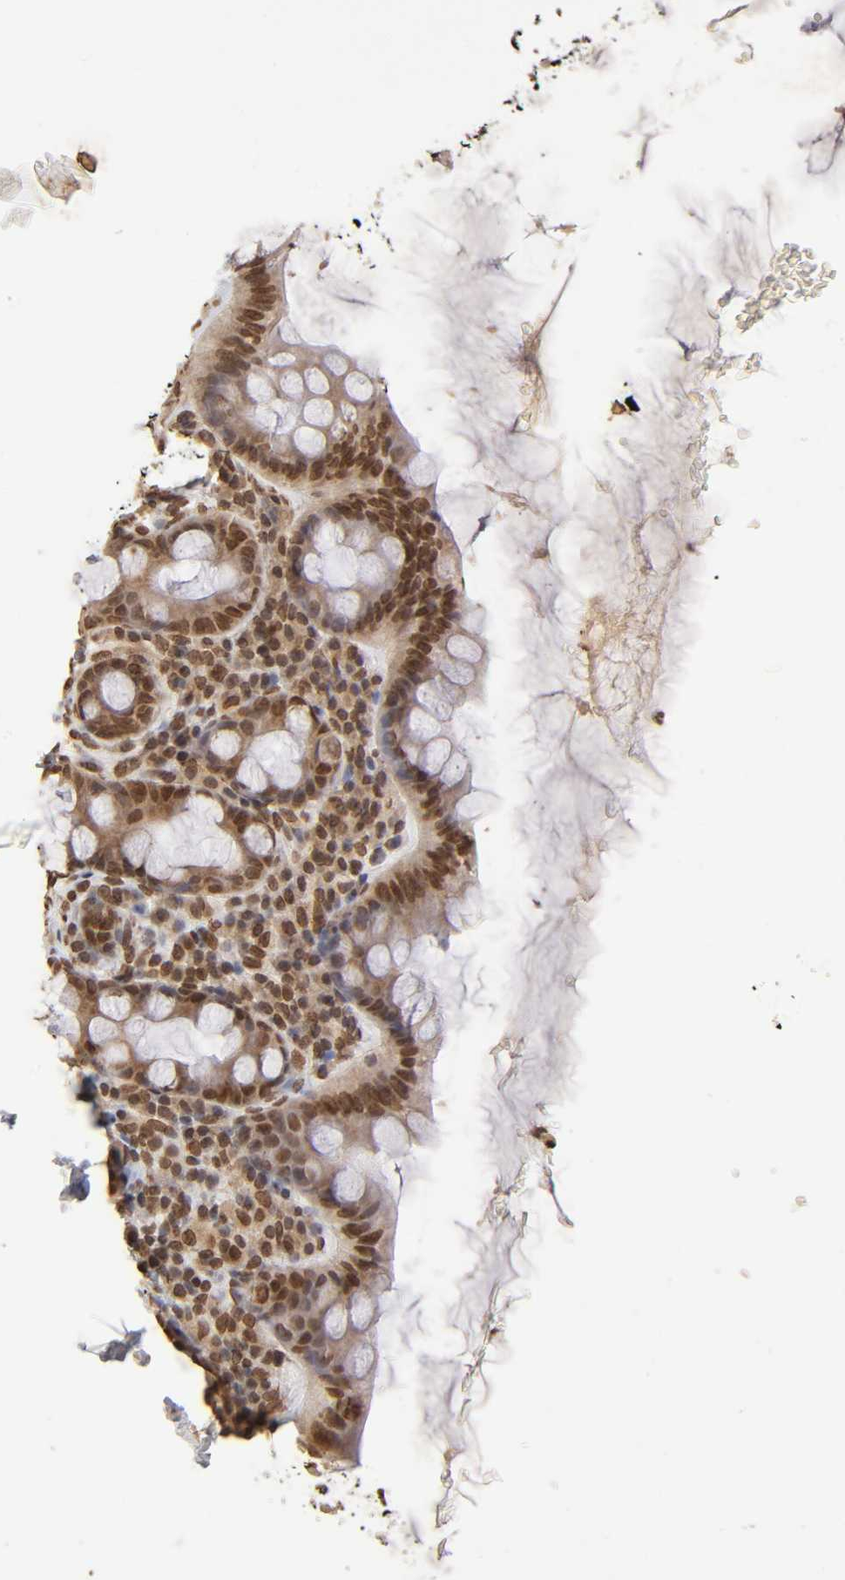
{"staining": {"intensity": "moderate", "quantity": ">75%", "location": "cytoplasmic/membranous,nuclear"}, "tissue": "rectum", "cell_type": "Glandular cells", "image_type": "normal", "snomed": [{"axis": "morphology", "description": "Normal tissue, NOS"}, {"axis": "topography", "description": "Rectum"}], "caption": "Moderate cytoplasmic/membranous,nuclear protein expression is seen in about >75% of glandular cells in rectum. The staining was performed using DAB to visualize the protein expression in brown, while the nuclei were stained in blue with hematoxylin (Magnification: 20x).", "gene": "MLLT6", "patient": {"sex": "male", "age": 92}}